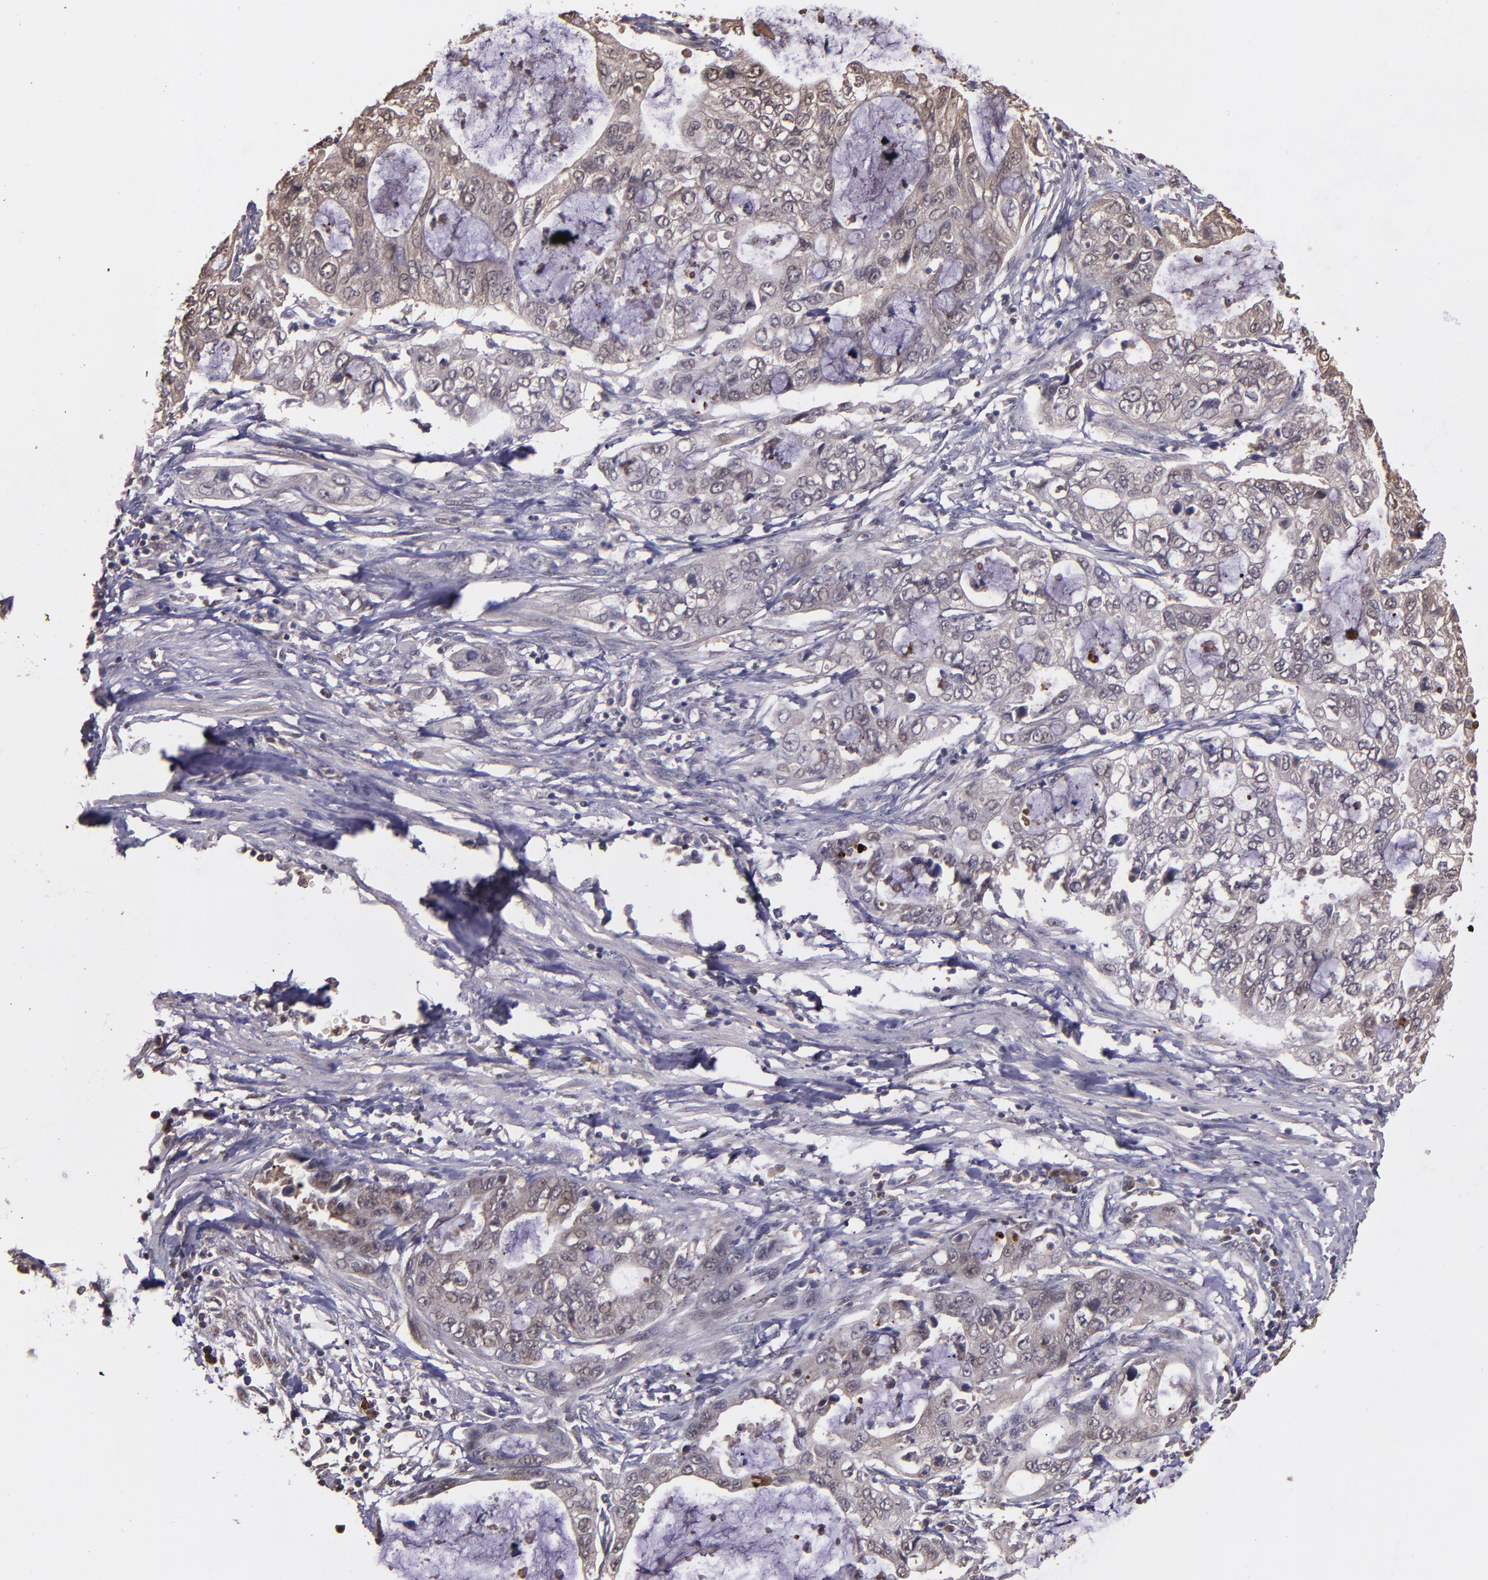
{"staining": {"intensity": "weak", "quantity": "25%-75%", "location": "cytoplasmic/membranous,nuclear"}, "tissue": "stomach cancer", "cell_type": "Tumor cells", "image_type": "cancer", "snomed": [{"axis": "morphology", "description": "Adenocarcinoma, NOS"}, {"axis": "topography", "description": "Stomach, upper"}], "caption": "Protein analysis of stomach adenocarcinoma tissue demonstrates weak cytoplasmic/membranous and nuclear positivity in approximately 25%-75% of tumor cells.", "gene": "SERPINF2", "patient": {"sex": "female", "age": 52}}